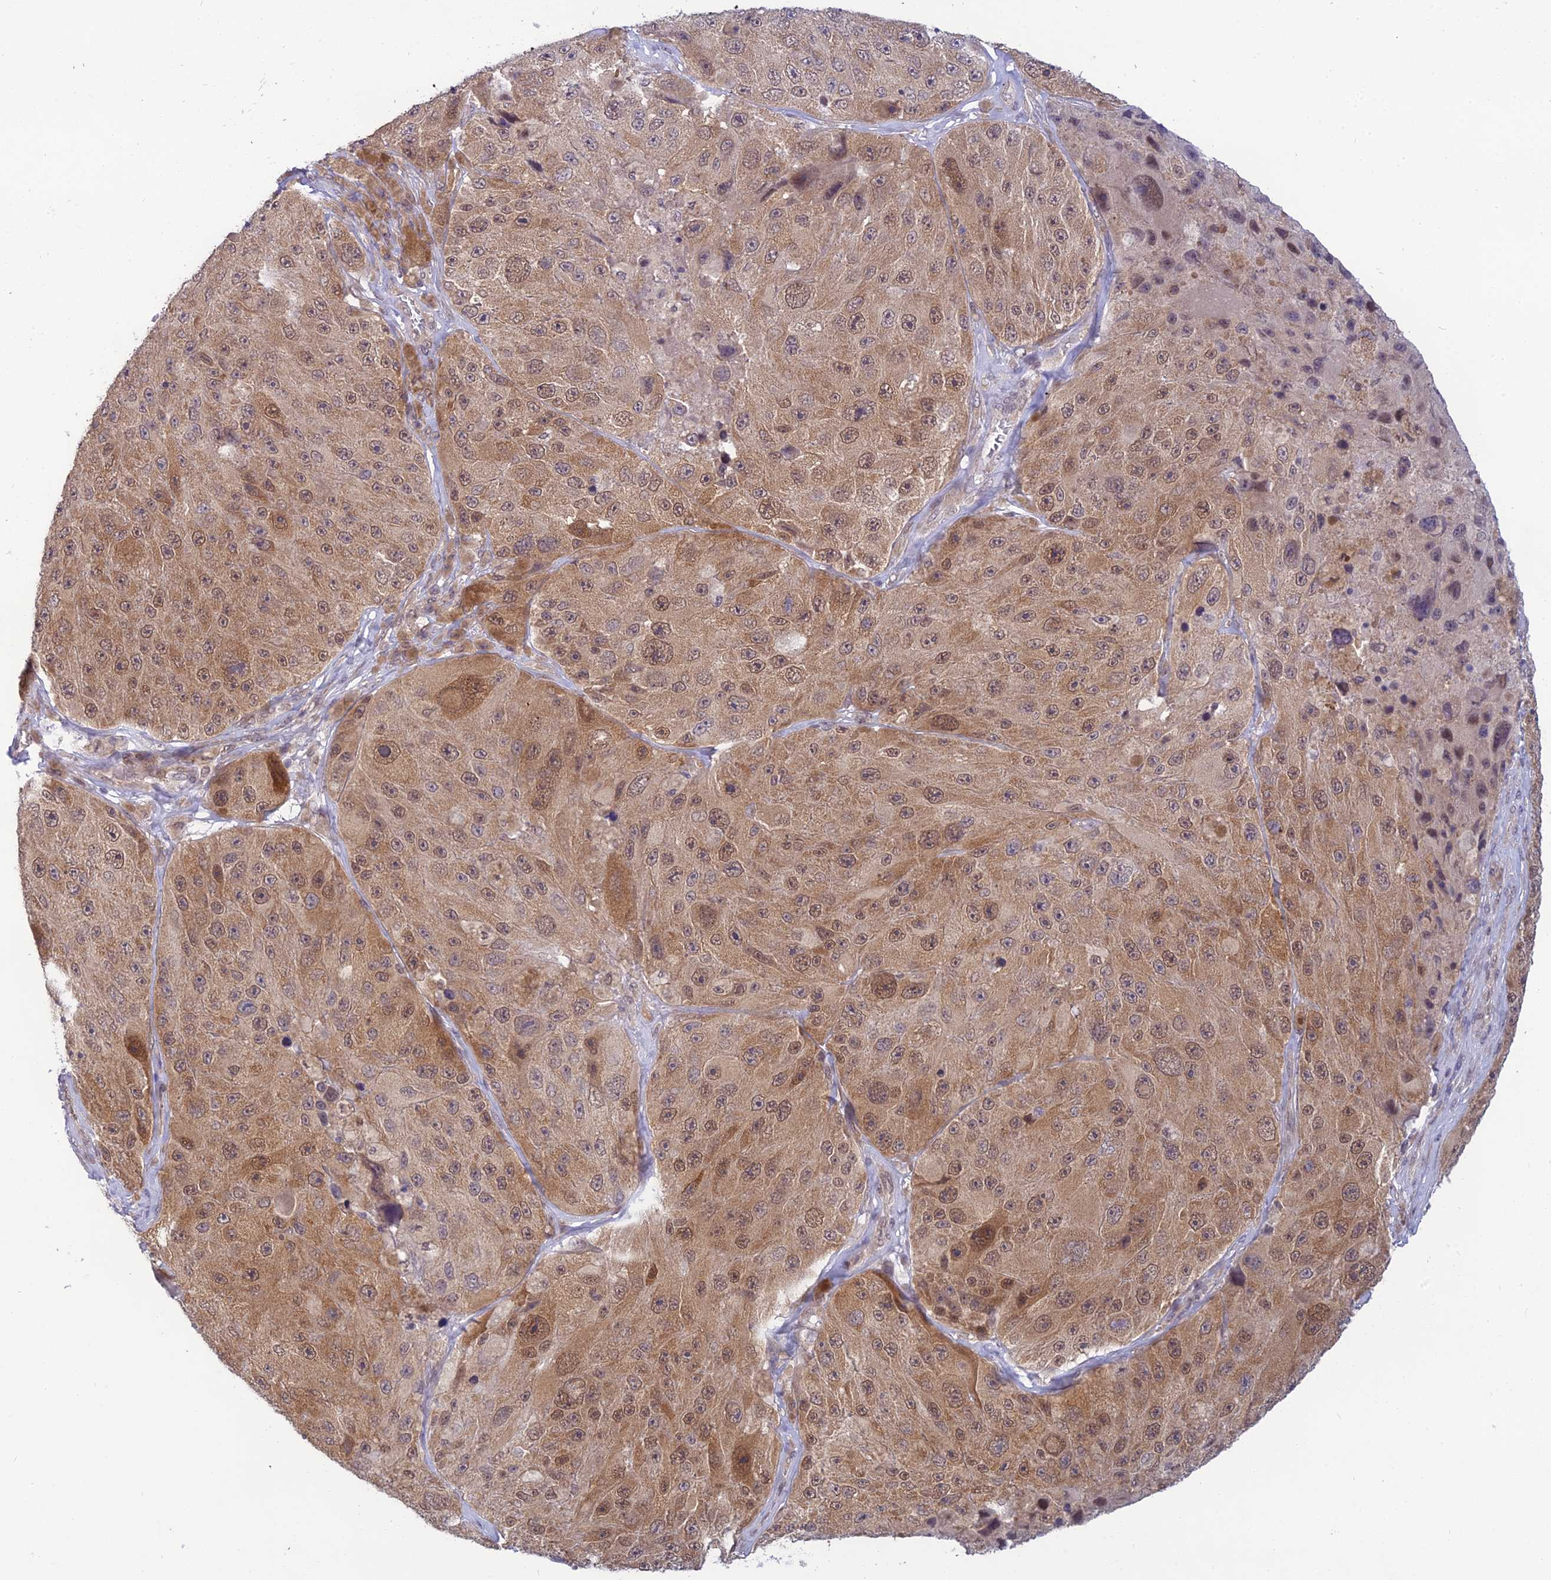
{"staining": {"intensity": "moderate", "quantity": ">75%", "location": "cytoplasmic/membranous,nuclear"}, "tissue": "melanoma", "cell_type": "Tumor cells", "image_type": "cancer", "snomed": [{"axis": "morphology", "description": "Malignant melanoma, Metastatic site"}, {"axis": "topography", "description": "Lymph node"}], "caption": "Immunohistochemistry histopathology image of neoplastic tissue: malignant melanoma (metastatic site) stained using immunohistochemistry shows medium levels of moderate protein expression localized specifically in the cytoplasmic/membranous and nuclear of tumor cells, appearing as a cytoplasmic/membranous and nuclear brown color.", "gene": "SKIC8", "patient": {"sex": "male", "age": 62}}